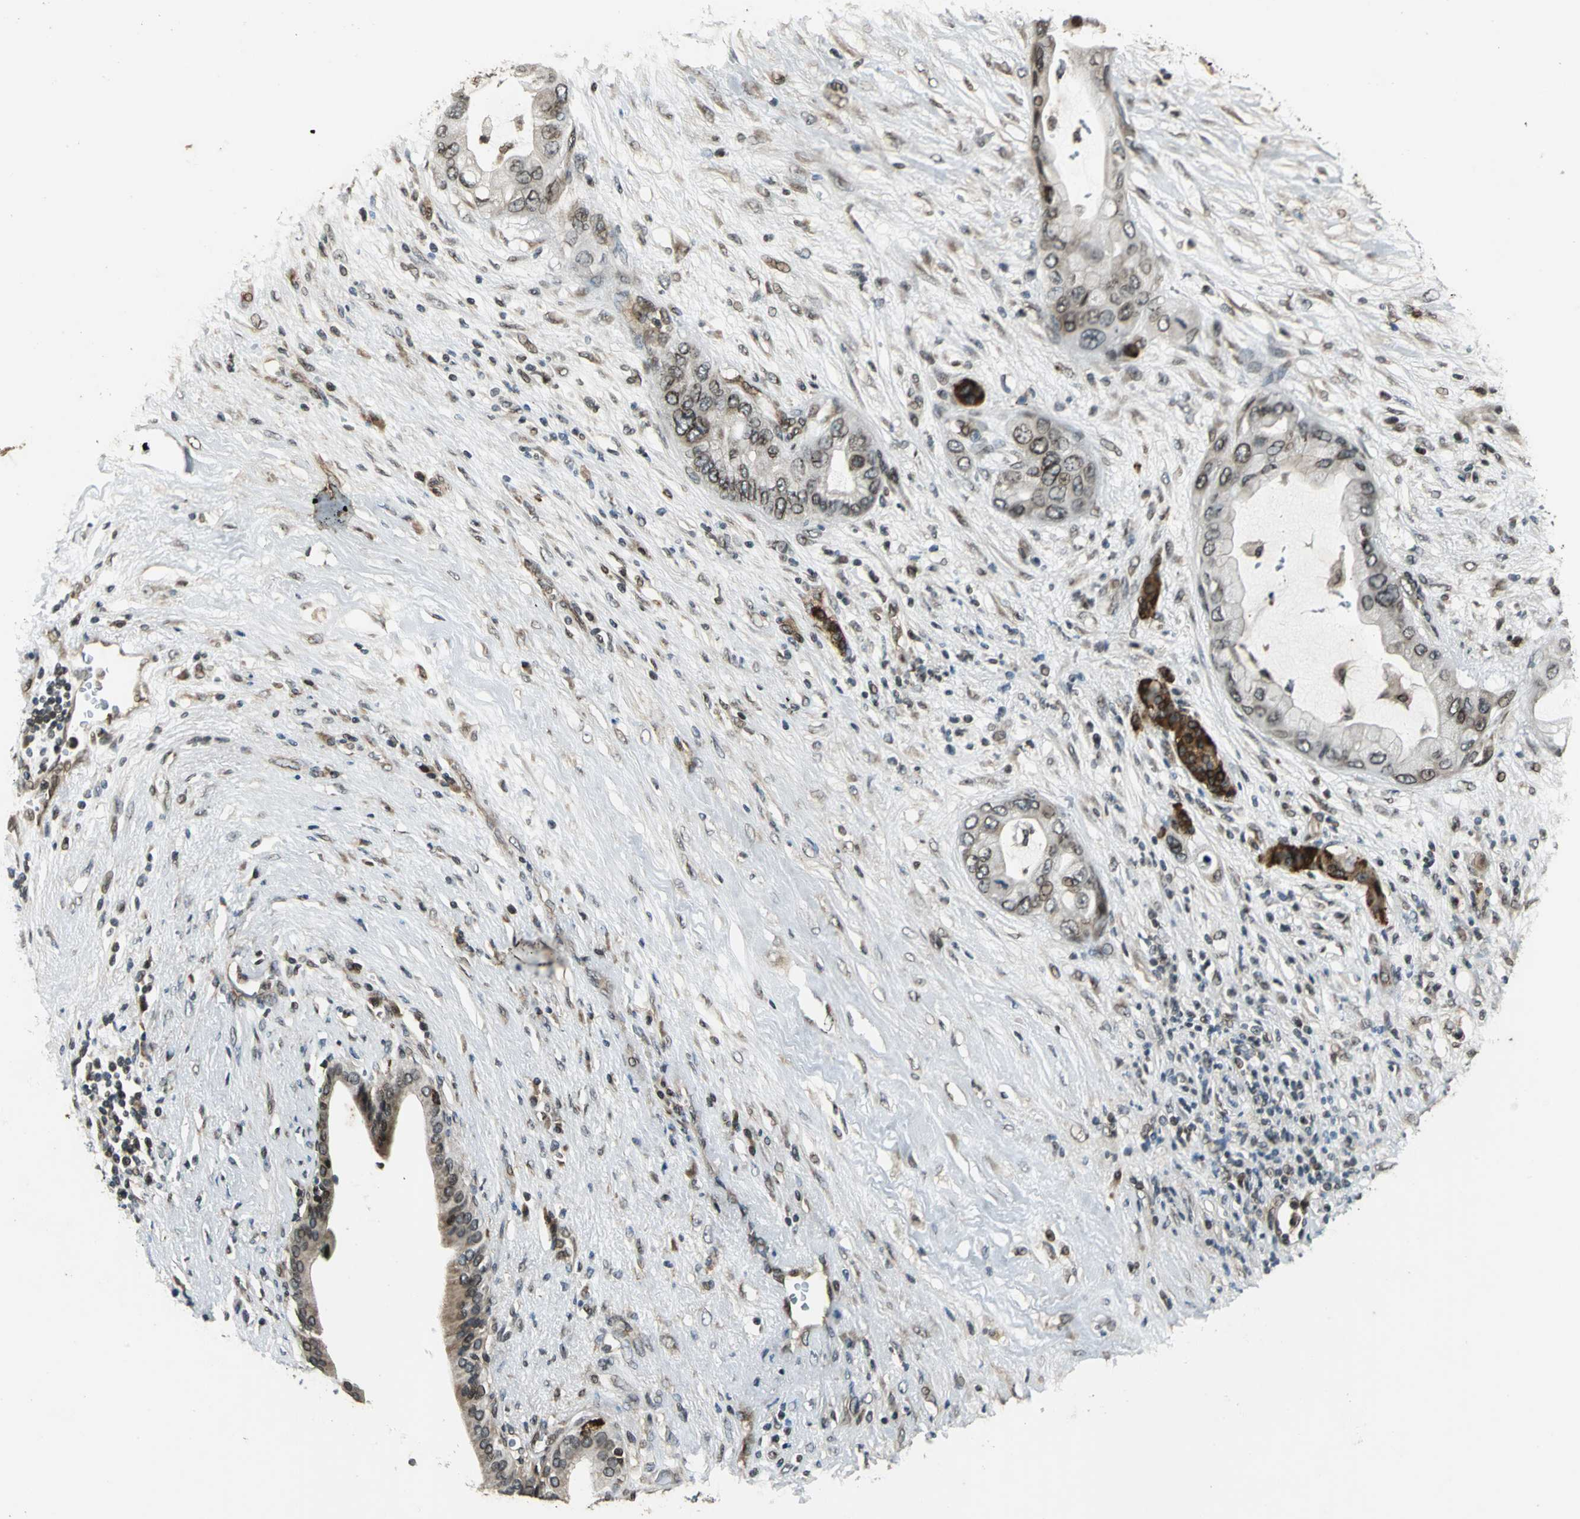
{"staining": {"intensity": "weak", "quantity": "<25%", "location": "cytoplasmic/membranous,nuclear"}, "tissue": "pancreatic cancer", "cell_type": "Tumor cells", "image_type": "cancer", "snomed": [{"axis": "morphology", "description": "Adenocarcinoma, NOS"}, {"axis": "topography", "description": "Pancreas"}], "caption": "Human pancreatic cancer stained for a protein using immunohistochemistry displays no positivity in tumor cells.", "gene": "BRIP1", "patient": {"sex": "female", "age": 59}}